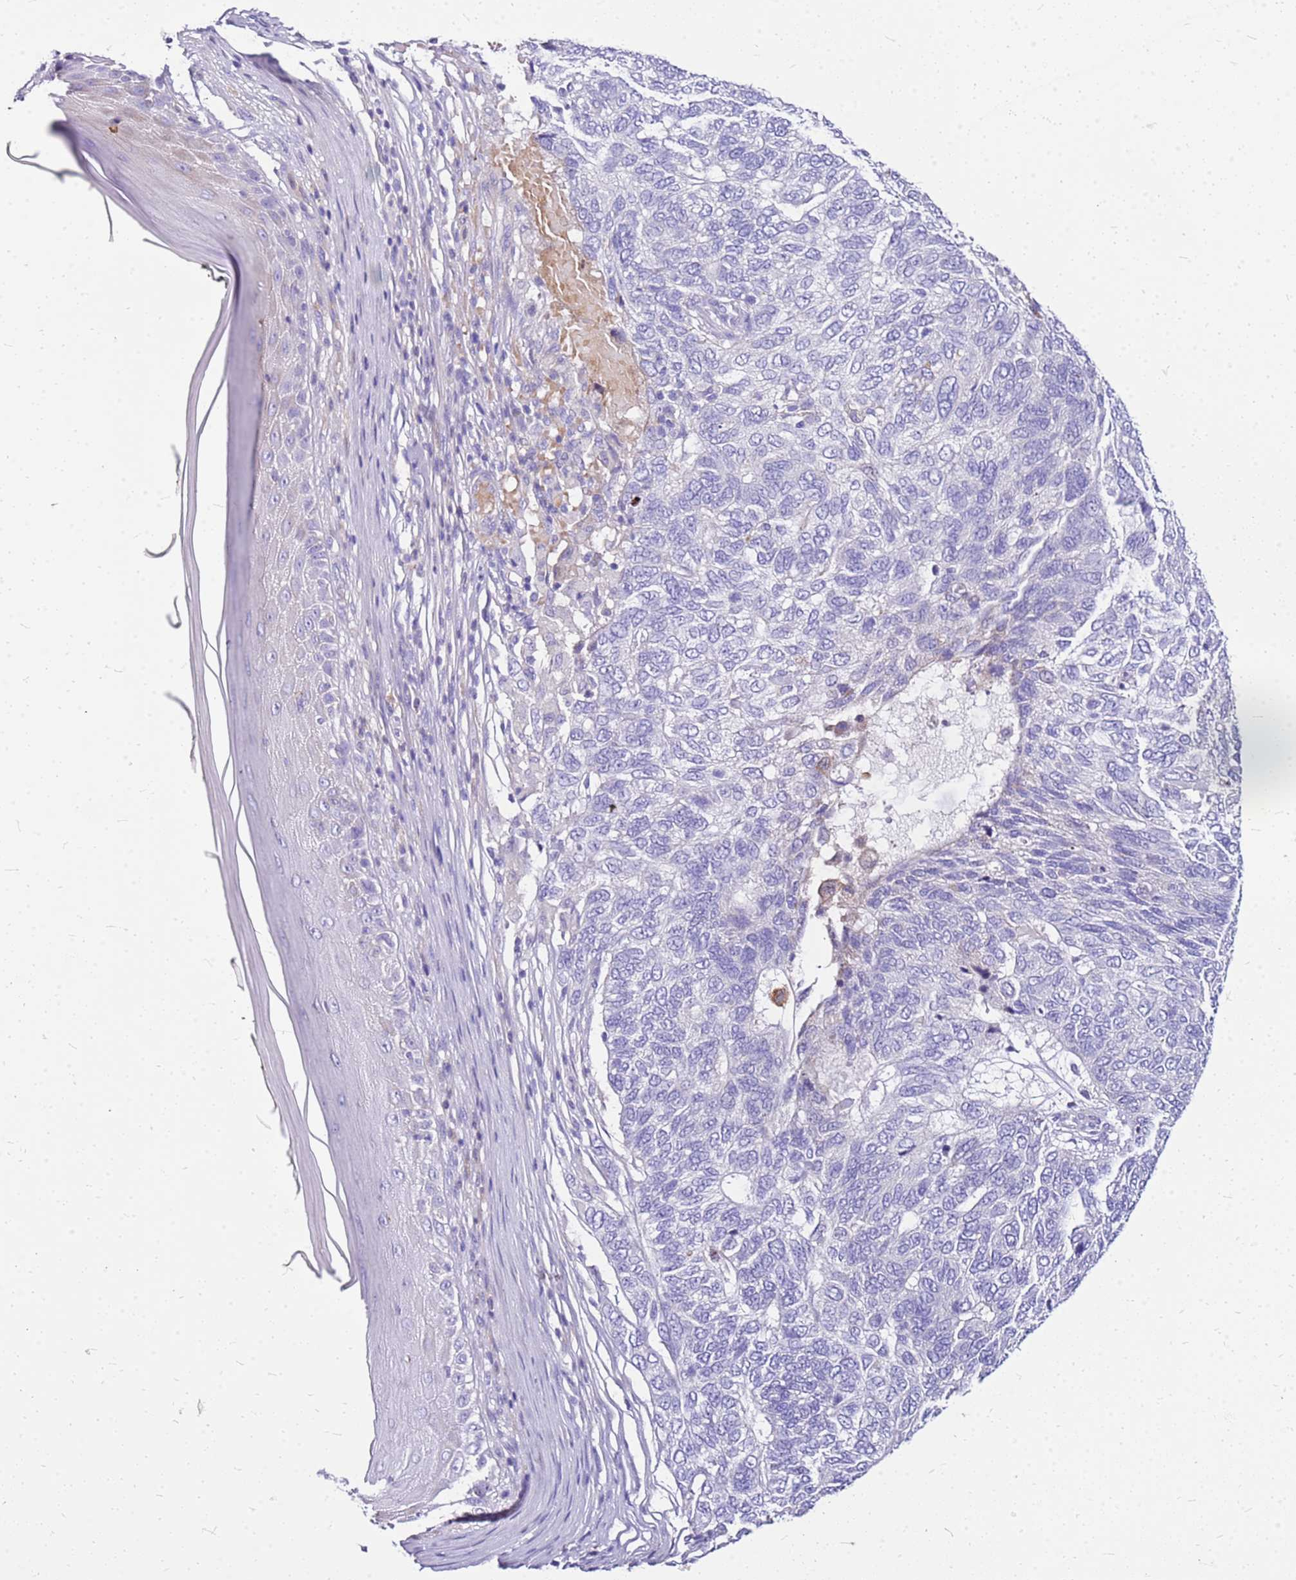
{"staining": {"intensity": "negative", "quantity": "none", "location": "none"}, "tissue": "skin cancer", "cell_type": "Tumor cells", "image_type": "cancer", "snomed": [{"axis": "morphology", "description": "Basal cell carcinoma"}, {"axis": "topography", "description": "Skin"}], "caption": "DAB immunohistochemical staining of human skin basal cell carcinoma displays no significant positivity in tumor cells. (DAB (3,3'-diaminobenzidine) immunohistochemistry (IHC), high magnification).", "gene": "DCDC2B", "patient": {"sex": "female", "age": 65}}